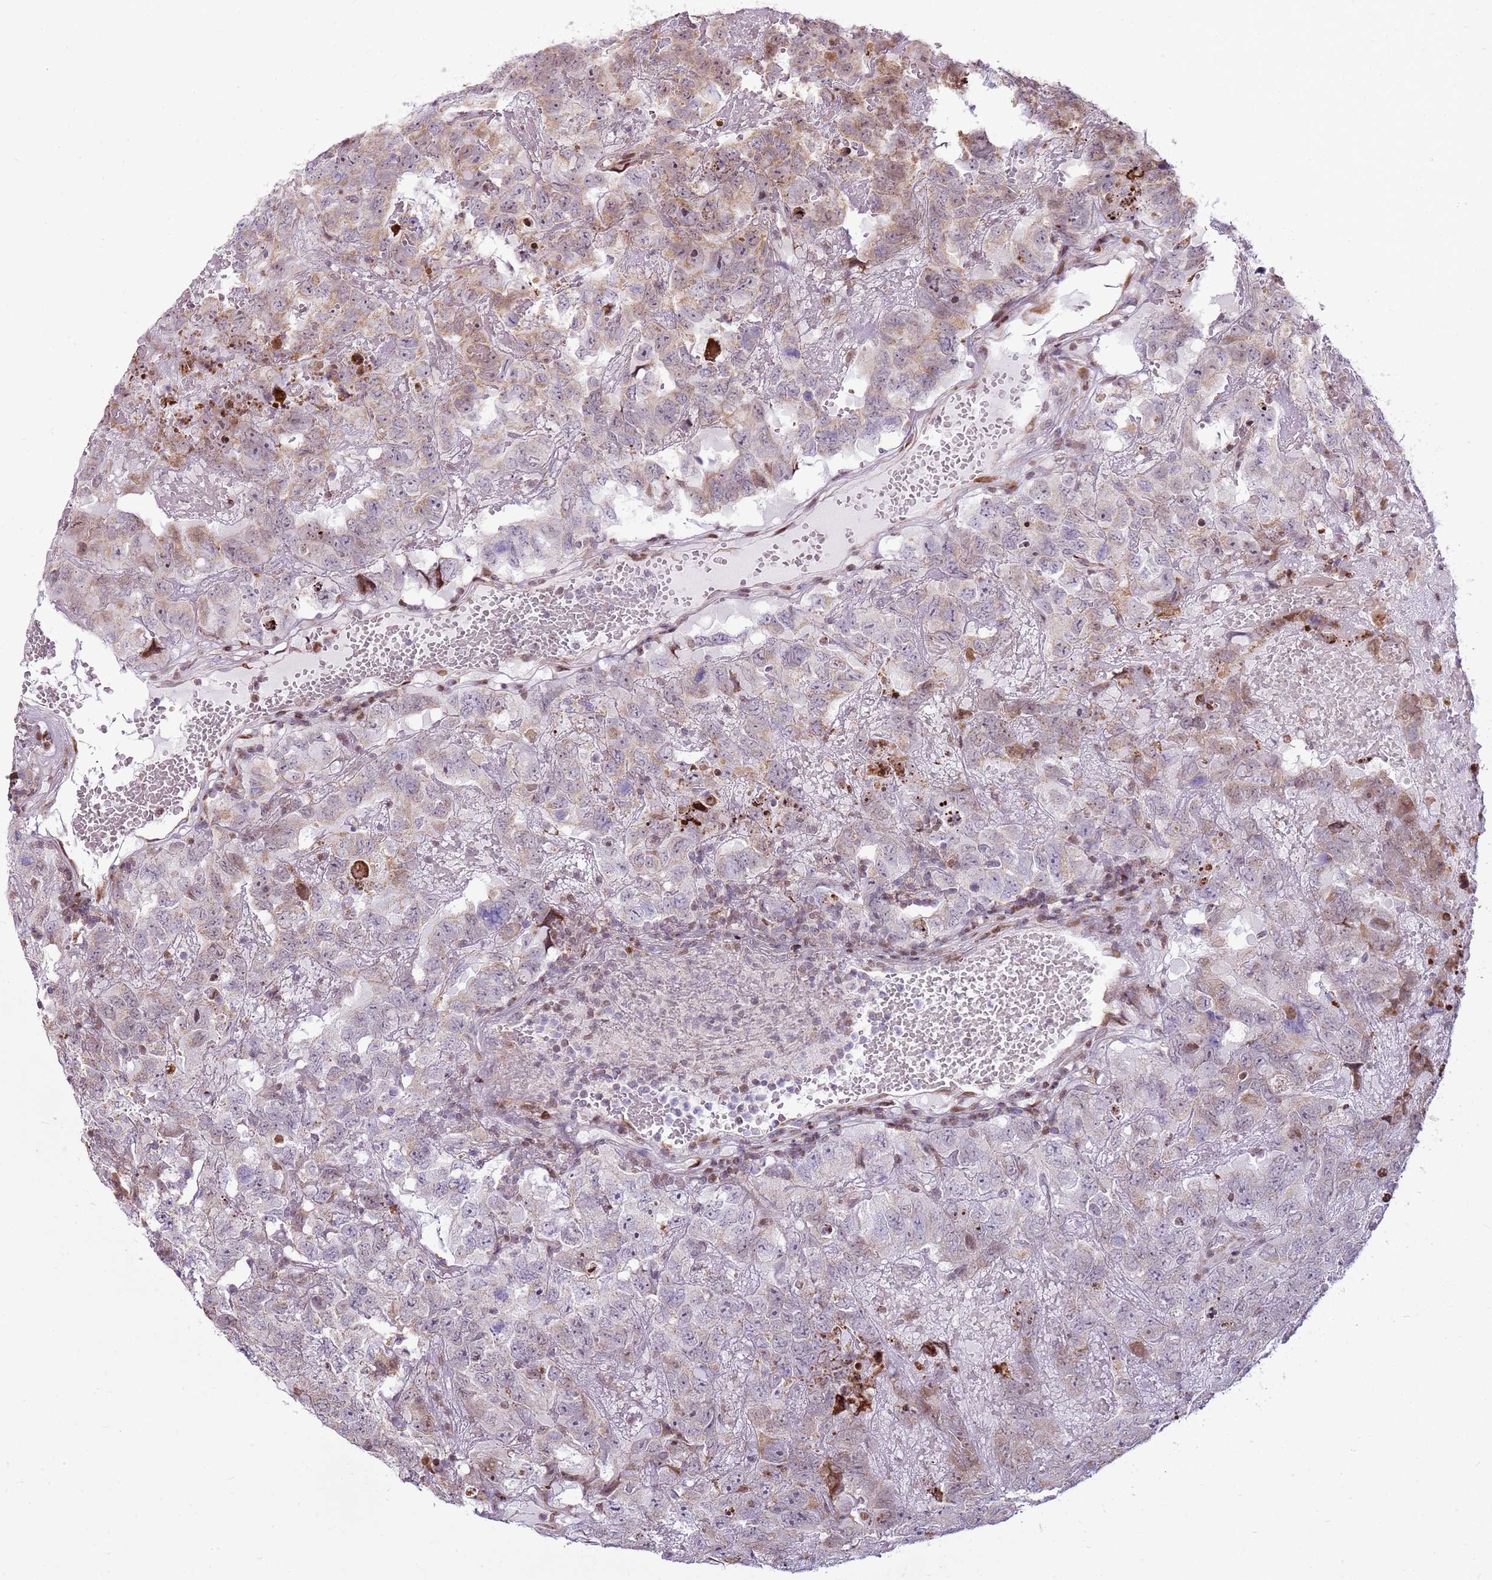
{"staining": {"intensity": "weak", "quantity": "<25%", "location": "cytoplasmic/membranous,nuclear"}, "tissue": "testis cancer", "cell_type": "Tumor cells", "image_type": "cancer", "snomed": [{"axis": "morphology", "description": "Carcinoma, Embryonal, NOS"}, {"axis": "topography", "description": "Testis"}], "caption": "The micrograph reveals no staining of tumor cells in embryonal carcinoma (testis). Brightfield microscopy of immunohistochemistry stained with DAB (3,3'-diaminobenzidine) (brown) and hematoxylin (blue), captured at high magnification.", "gene": "PCTP", "patient": {"sex": "male", "age": 45}}